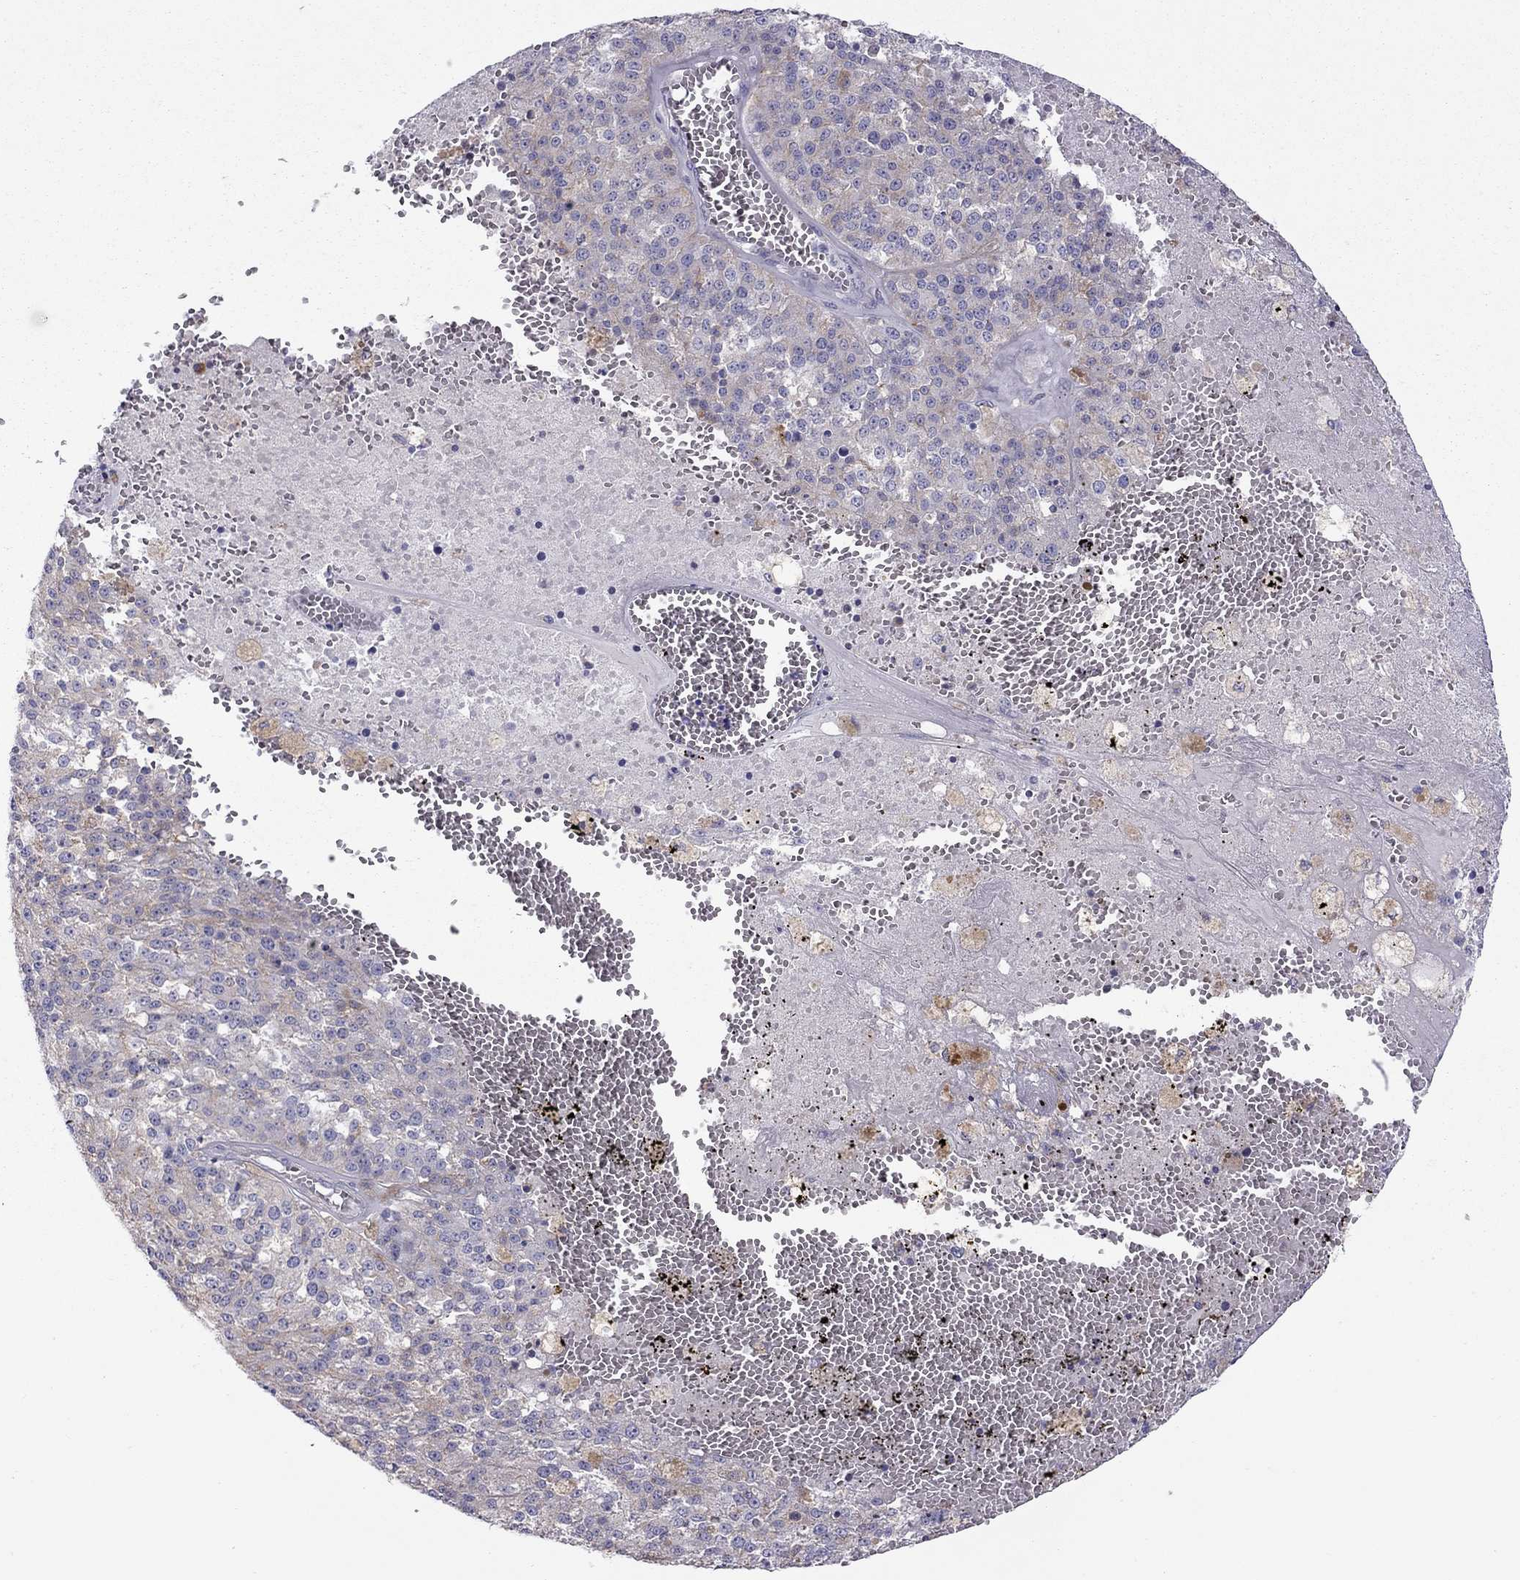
{"staining": {"intensity": "weak", "quantity": "<25%", "location": "cytoplasmic/membranous"}, "tissue": "melanoma", "cell_type": "Tumor cells", "image_type": "cancer", "snomed": [{"axis": "morphology", "description": "Malignant melanoma, Metastatic site"}, {"axis": "topography", "description": "Lymph node"}], "caption": "Immunohistochemistry (IHC) photomicrograph of neoplastic tissue: human malignant melanoma (metastatic site) stained with DAB (3,3'-diaminobenzidine) exhibits no significant protein positivity in tumor cells.", "gene": "ALOX15B", "patient": {"sex": "female", "age": 64}}